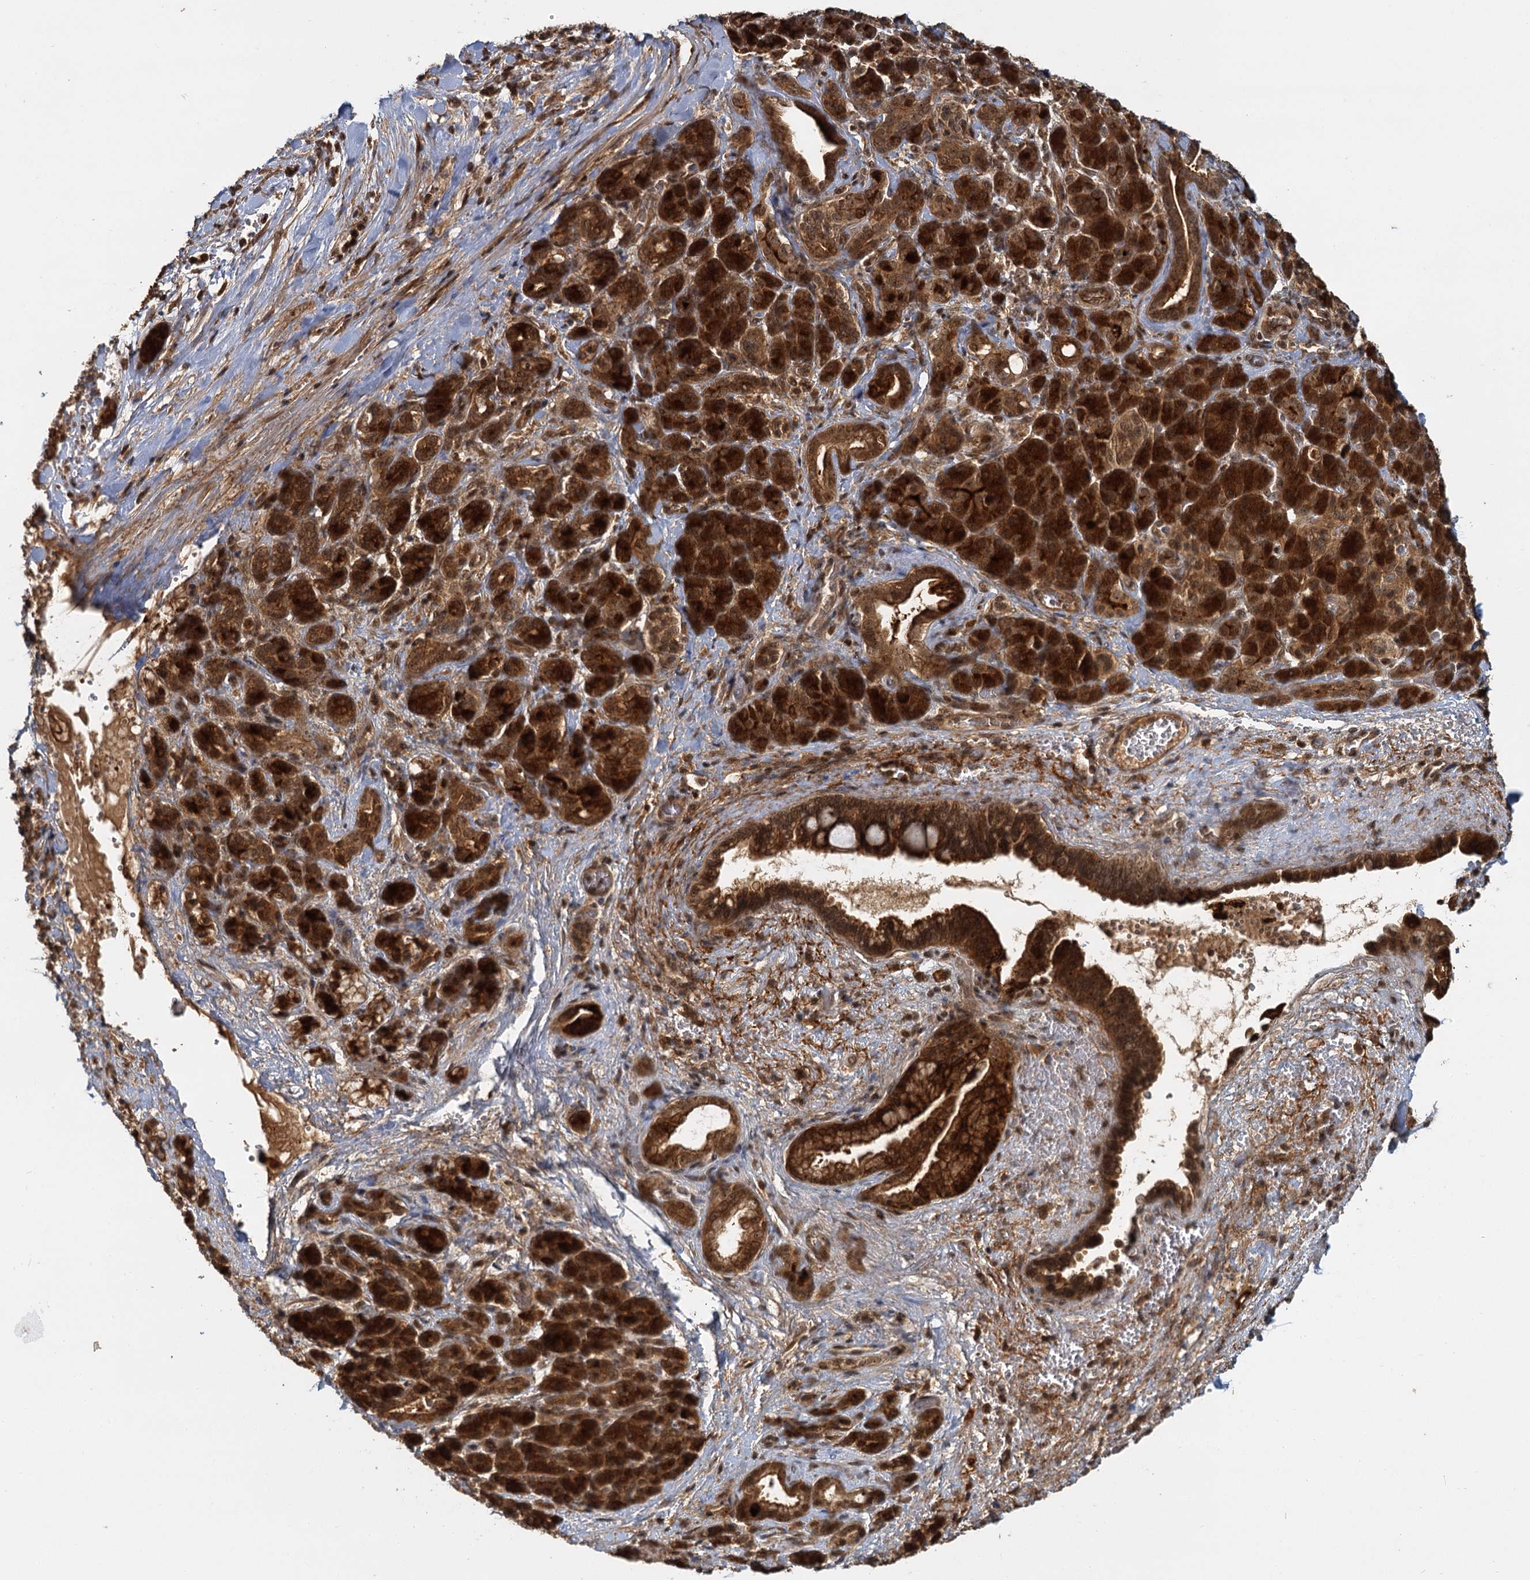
{"staining": {"intensity": "strong", "quantity": ">75%", "location": "cytoplasmic/membranous"}, "tissue": "pancreatic cancer", "cell_type": "Tumor cells", "image_type": "cancer", "snomed": [{"axis": "morphology", "description": "Adenocarcinoma, NOS"}, {"axis": "topography", "description": "Pancreas"}], "caption": "Pancreatic cancer stained with DAB immunohistochemistry (IHC) shows high levels of strong cytoplasmic/membranous staining in about >75% of tumor cells.", "gene": "ZNF549", "patient": {"sex": "male", "age": 59}}